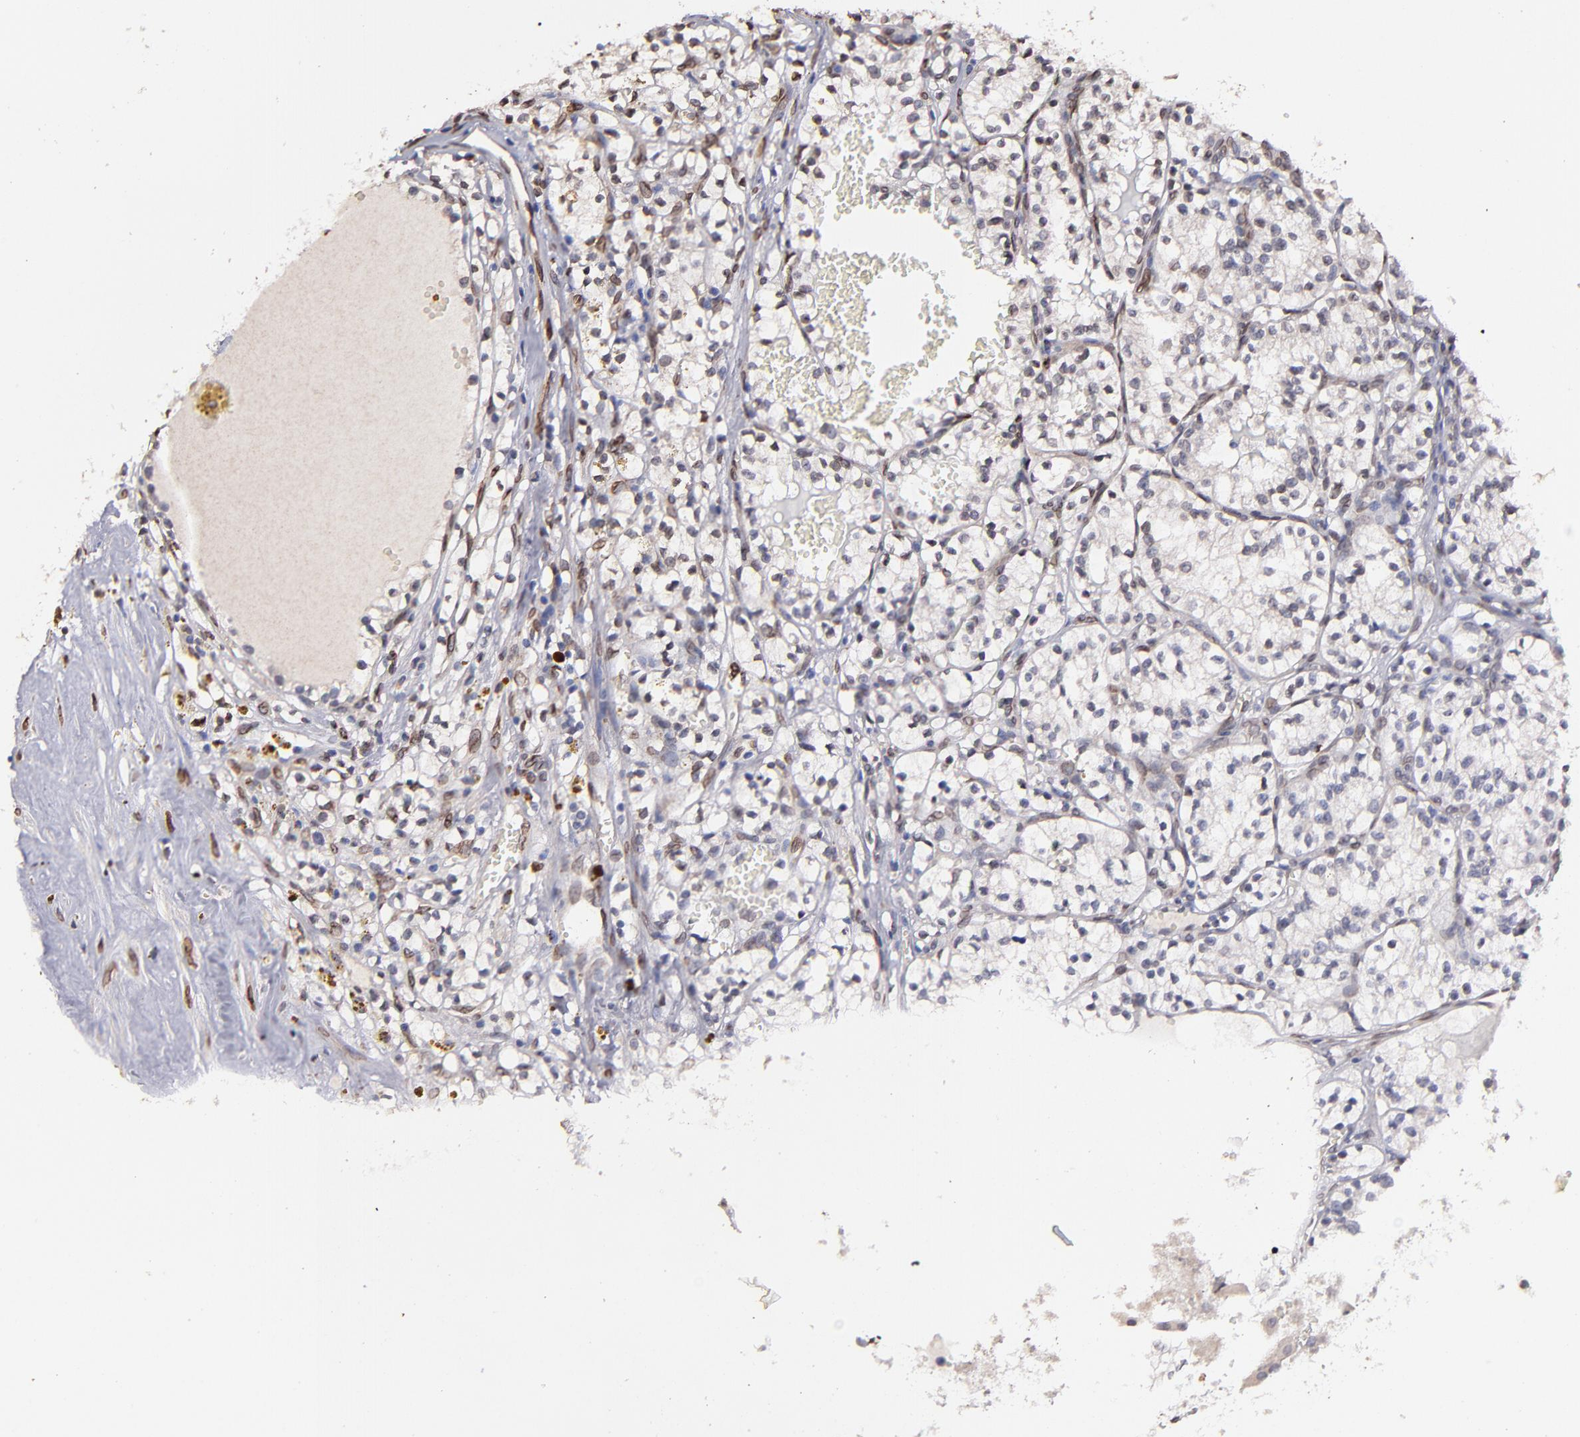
{"staining": {"intensity": "moderate", "quantity": "<25%", "location": "cytoplasmic/membranous,nuclear"}, "tissue": "renal cancer", "cell_type": "Tumor cells", "image_type": "cancer", "snomed": [{"axis": "morphology", "description": "Adenocarcinoma, NOS"}, {"axis": "topography", "description": "Kidney"}], "caption": "Renal adenocarcinoma stained with DAB IHC demonstrates low levels of moderate cytoplasmic/membranous and nuclear positivity in approximately <25% of tumor cells.", "gene": "PUM3", "patient": {"sex": "male", "age": 61}}